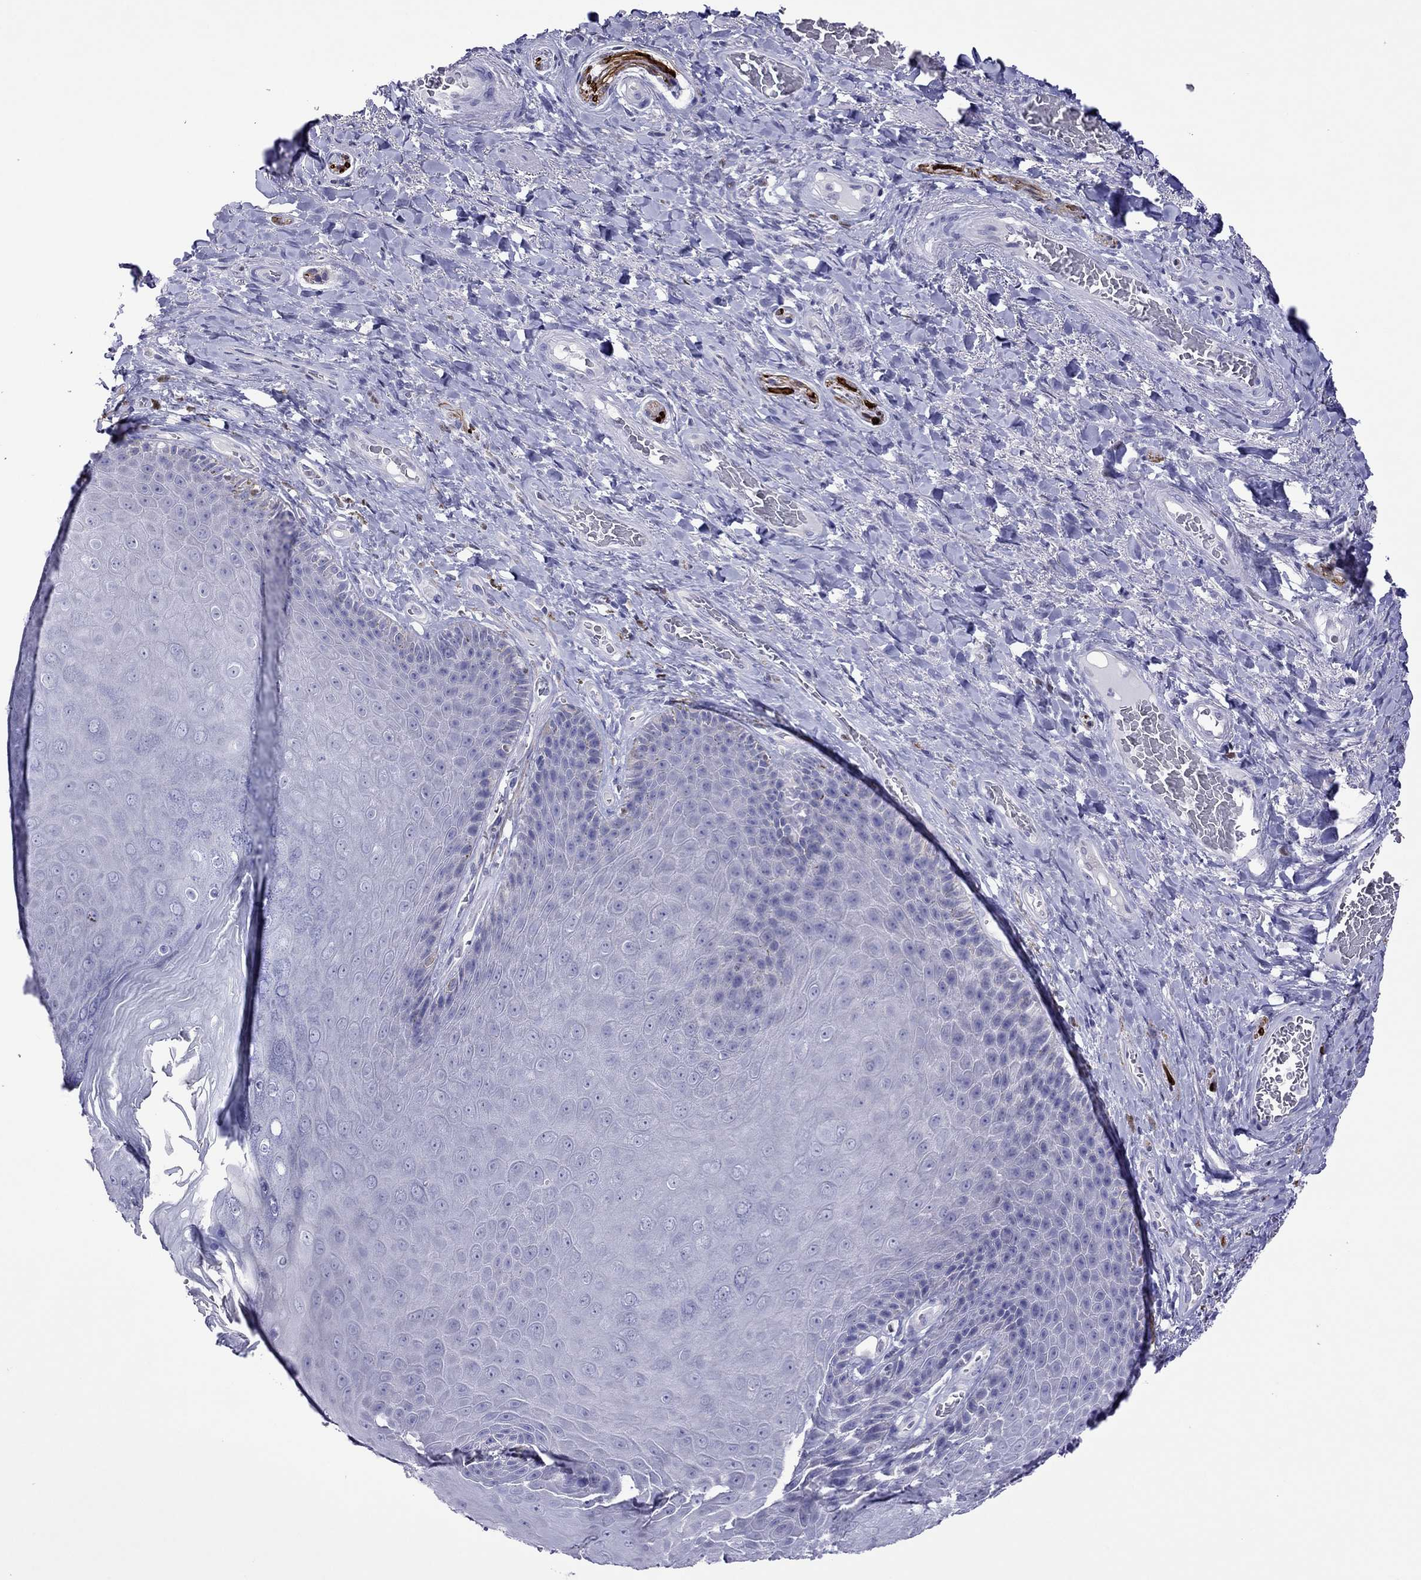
{"staining": {"intensity": "negative", "quantity": "none", "location": "none"}, "tissue": "skin", "cell_type": "Epidermal cells", "image_type": "normal", "snomed": [{"axis": "morphology", "description": "Normal tissue, NOS"}, {"axis": "topography", "description": "Skeletal muscle"}, {"axis": "topography", "description": "Anal"}, {"axis": "topography", "description": "Peripheral nerve tissue"}], "caption": "IHC of unremarkable skin displays no positivity in epidermal cells. (Brightfield microscopy of DAB immunohistochemistry (IHC) at high magnification).", "gene": "MPZ", "patient": {"sex": "male", "age": 53}}